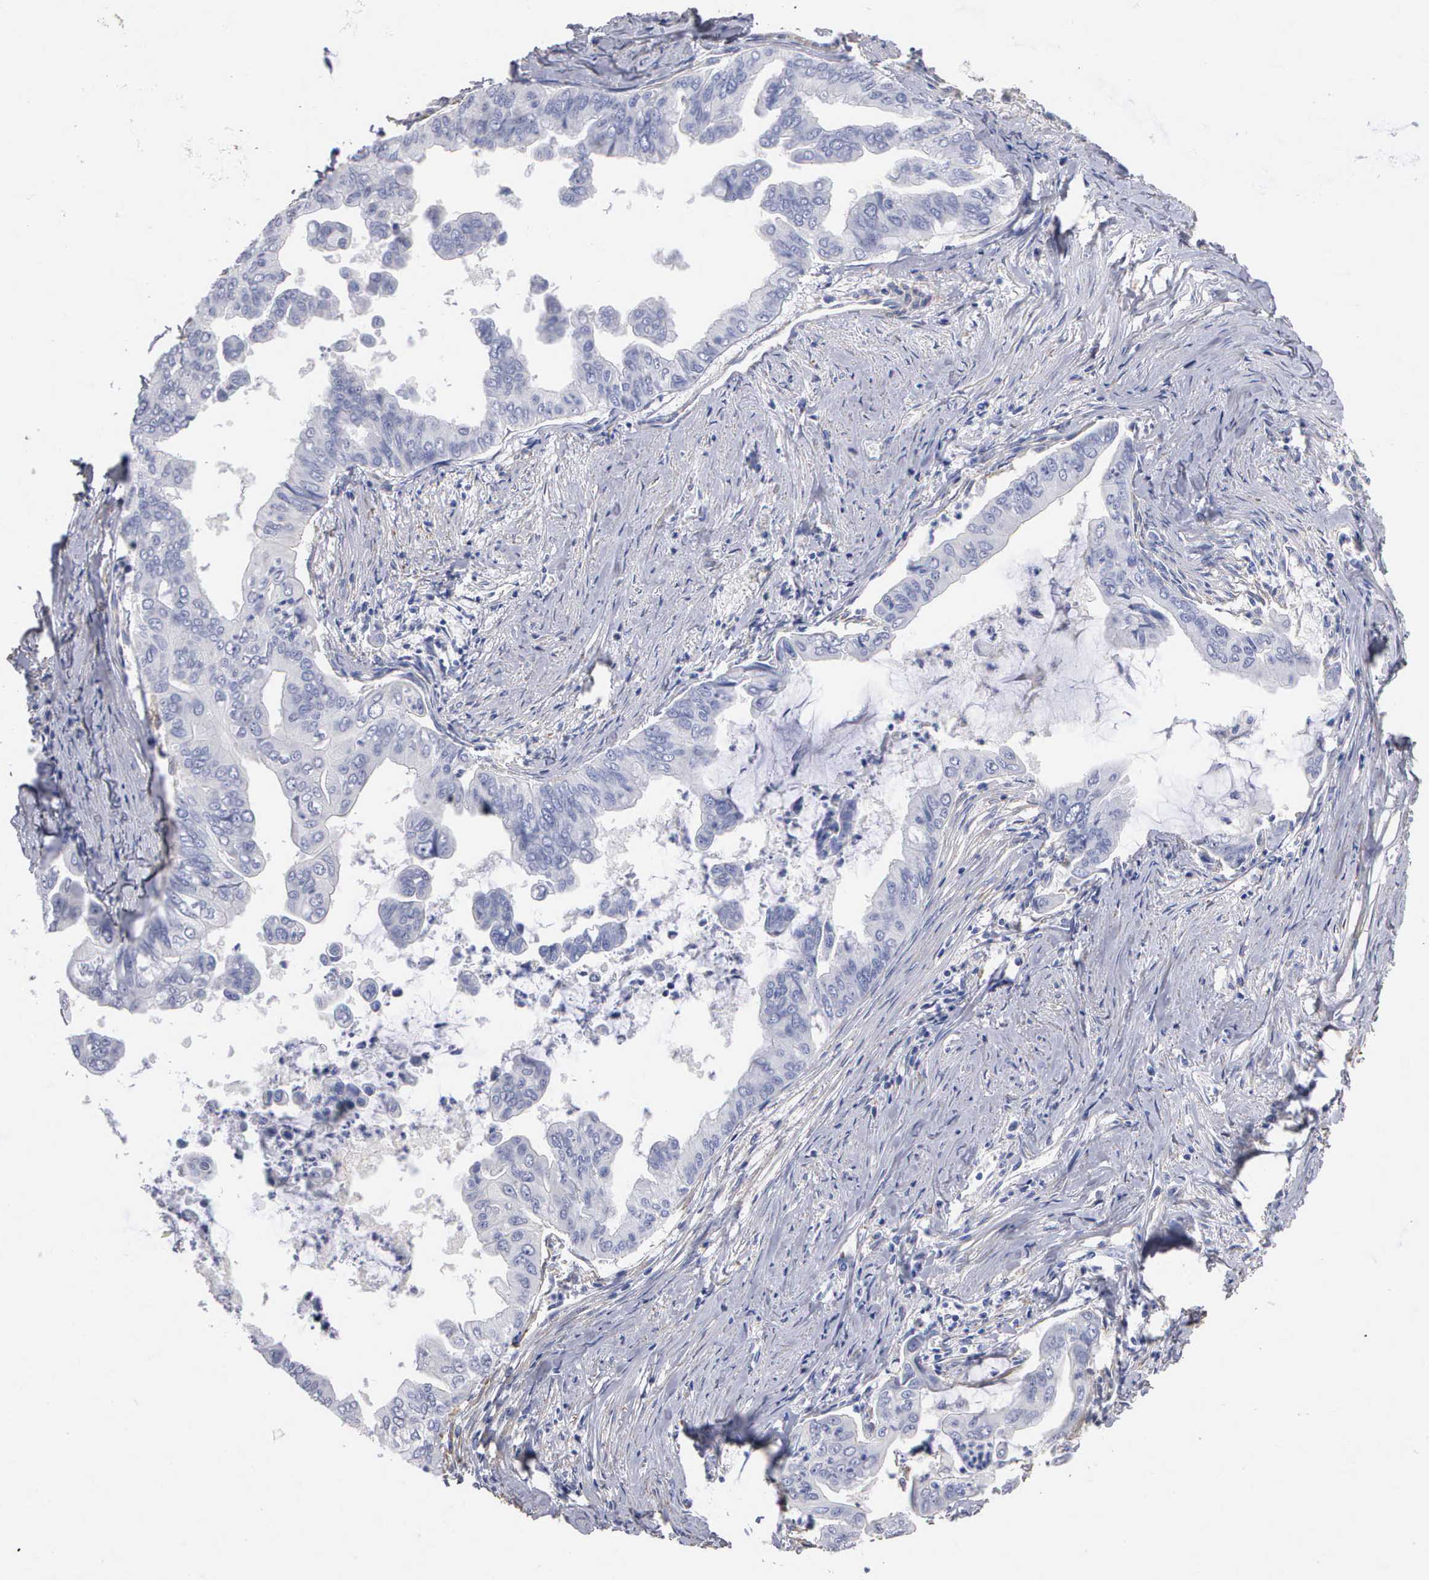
{"staining": {"intensity": "negative", "quantity": "none", "location": "none"}, "tissue": "stomach cancer", "cell_type": "Tumor cells", "image_type": "cancer", "snomed": [{"axis": "morphology", "description": "Adenocarcinoma, NOS"}, {"axis": "topography", "description": "Stomach, upper"}], "caption": "The micrograph shows no staining of tumor cells in stomach adenocarcinoma.", "gene": "ELFN2", "patient": {"sex": "male", "age": 80}}